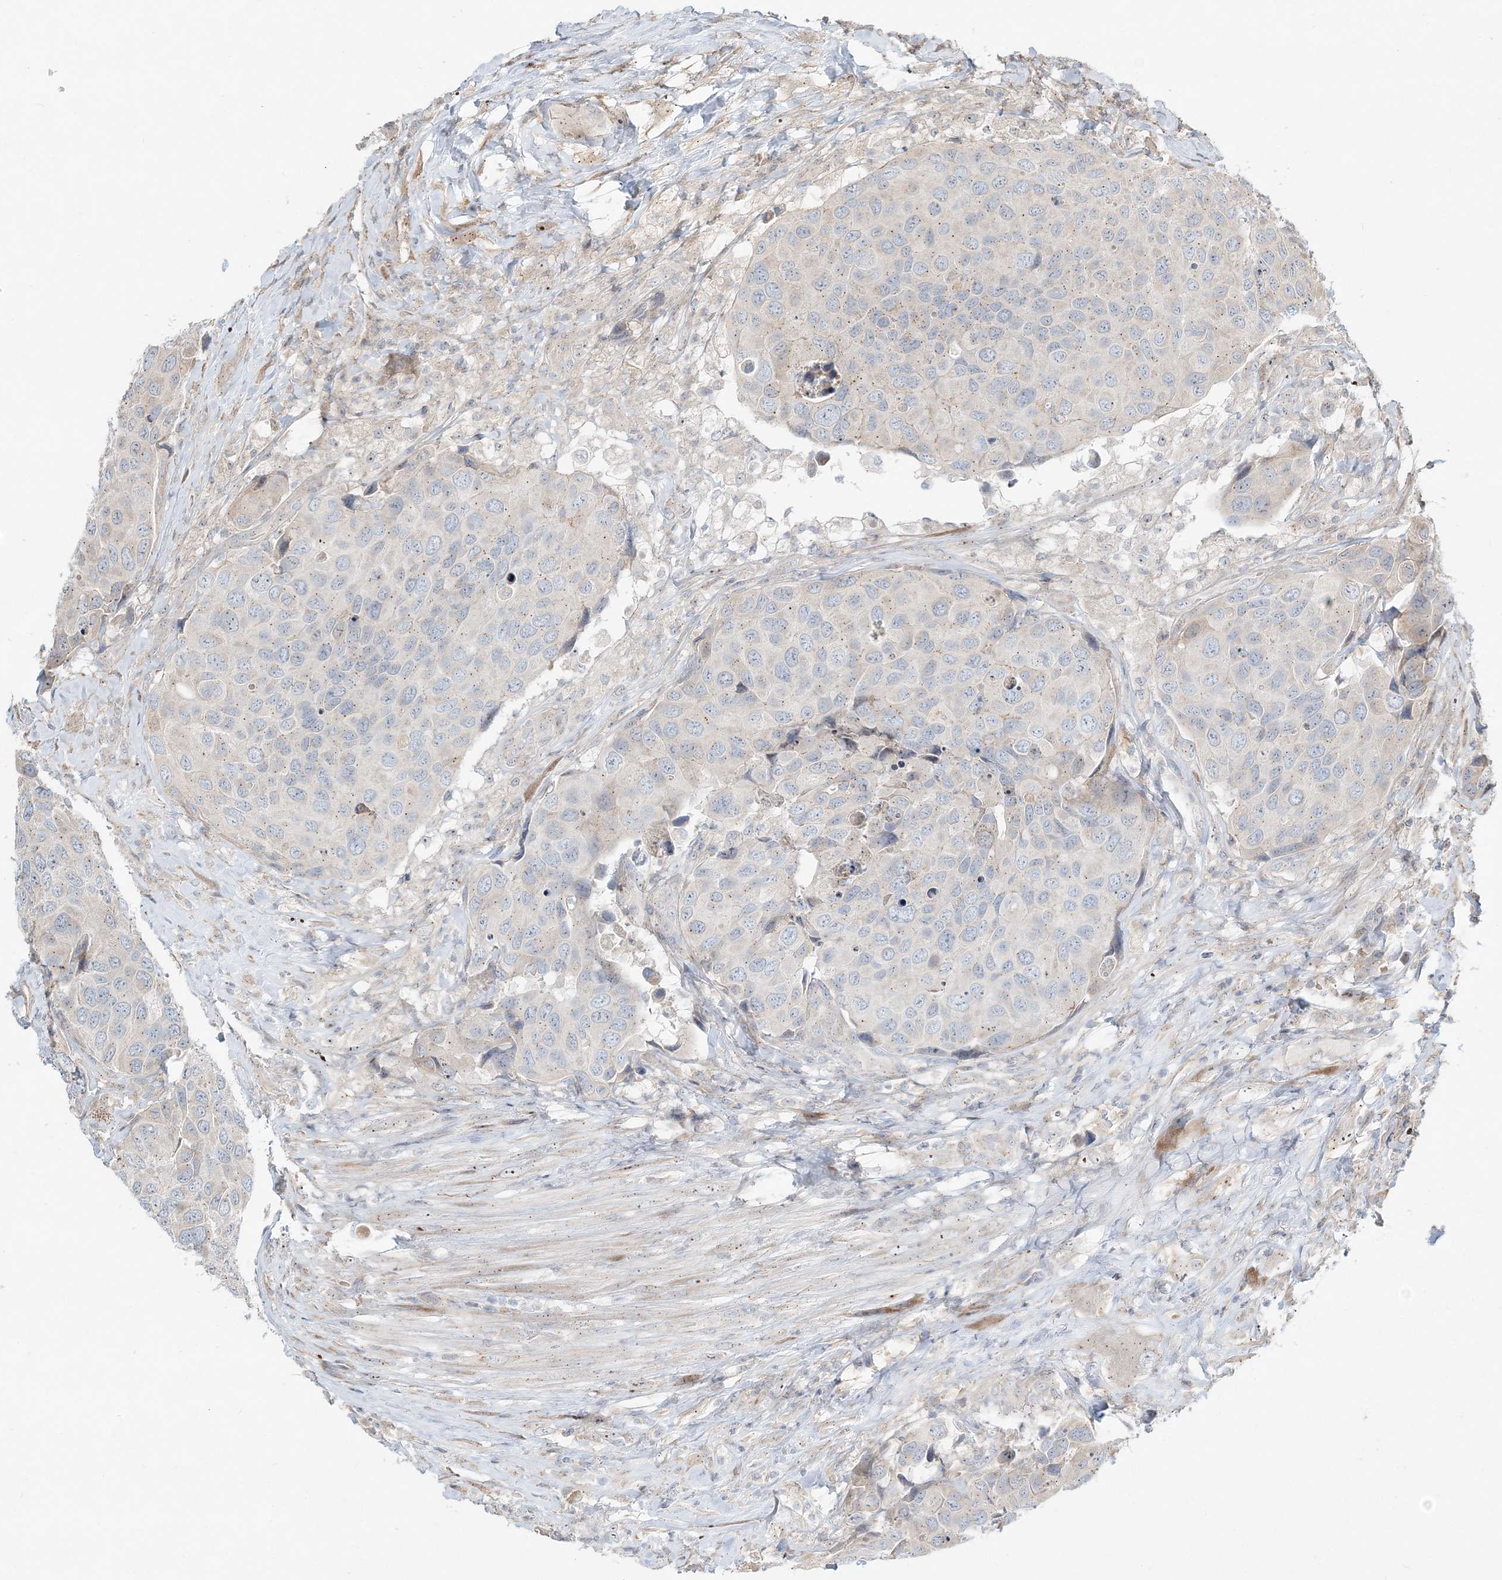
{"staining": {"intensity": "negative", "quantity": "none", "location": "none"}, "tissue": "urothelial cancer", "cell_type": "Tumor cells", "image_type": "cancer", "snomed": [{"axis": "morphology", "description": "Urothelial carcinoma, High grade"}, {"axis": "topography", "description": "Urinary bladder"}], "caption": "Tumor cells are negative for protein expression in human urothelial cancer.", "gene": "CXXC5", "patient": {"sex": "male", "age": 74}}